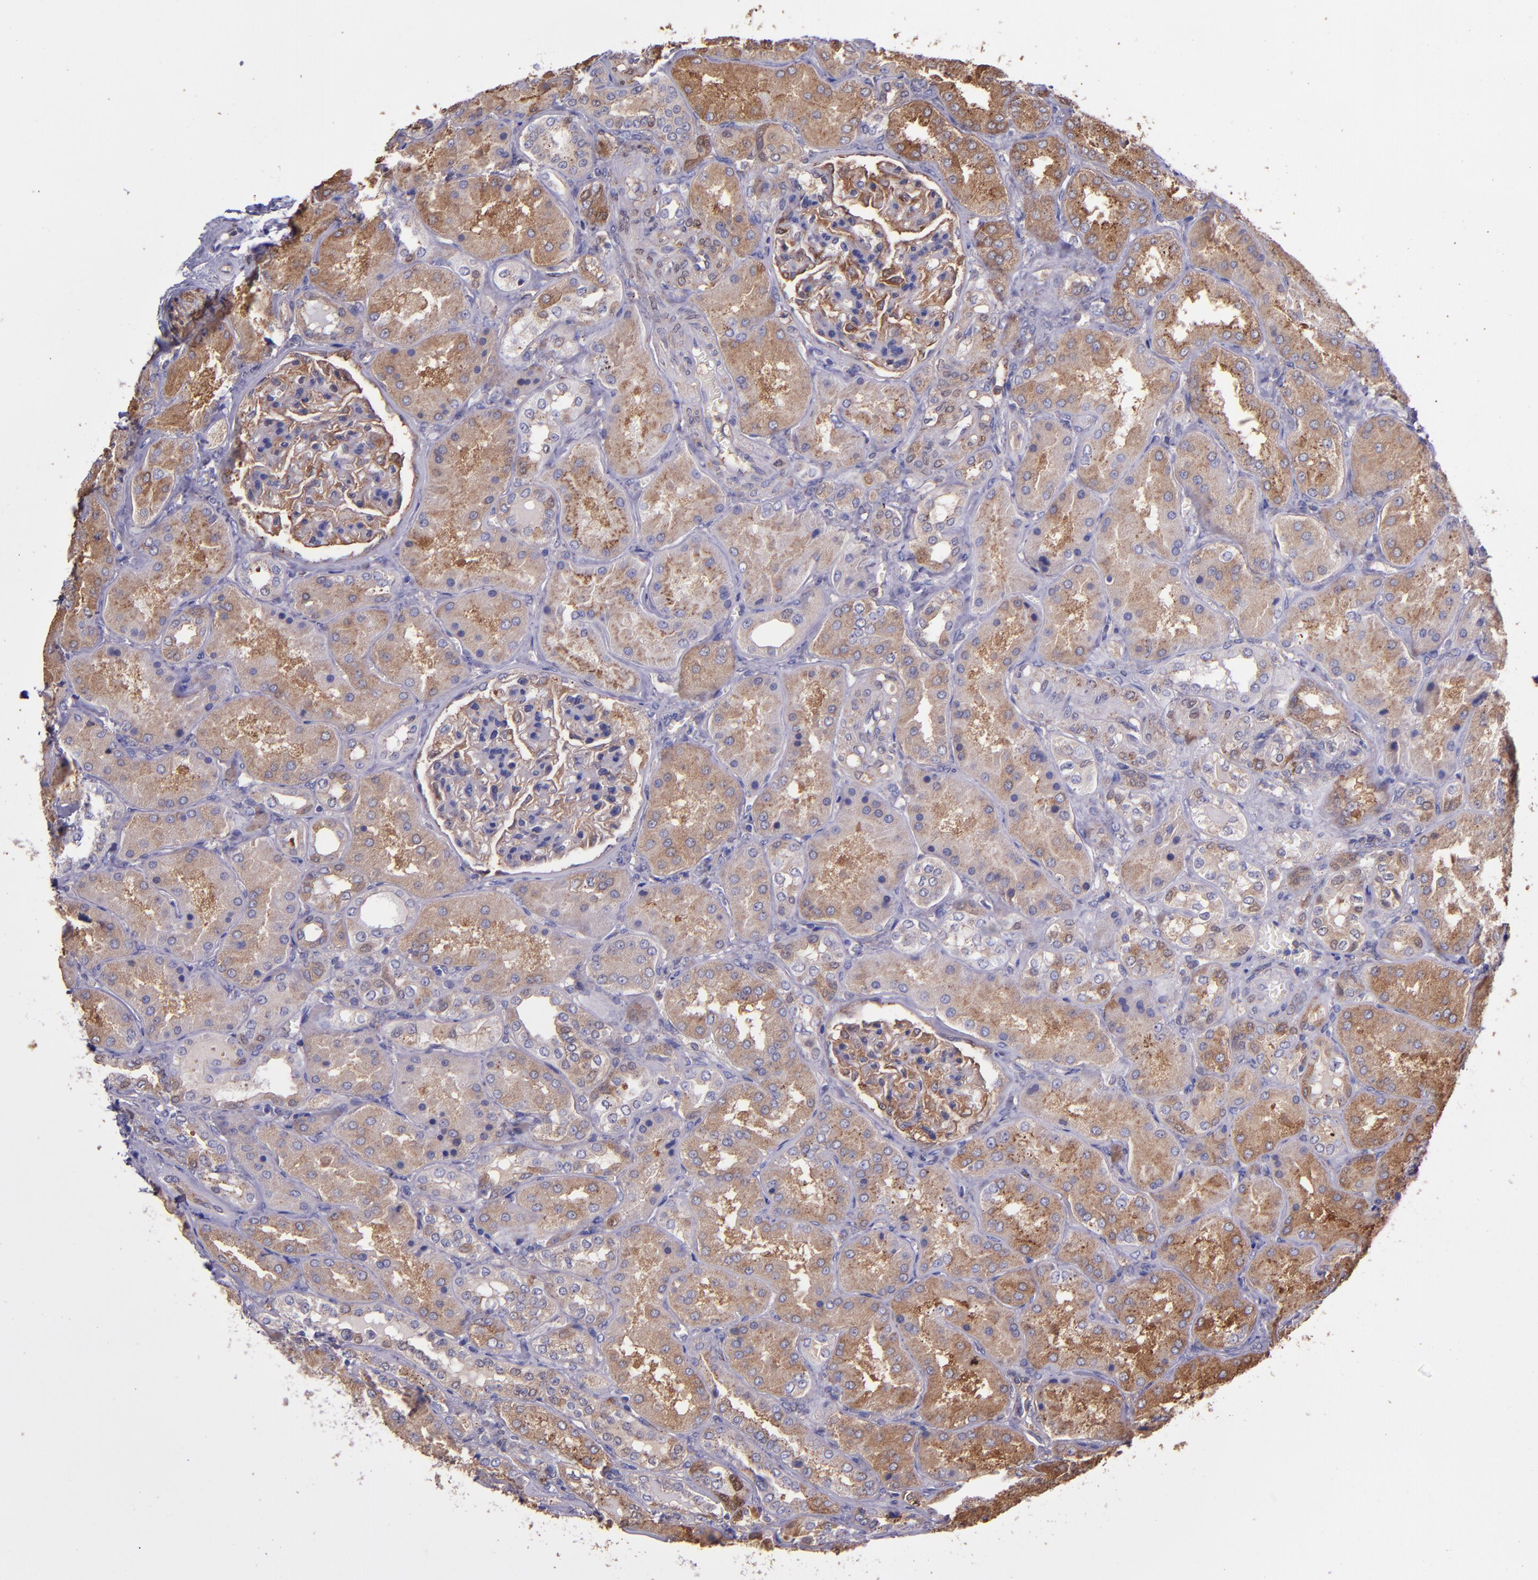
{"staining": {"intensity": "moderate", "quantity": ">75%", "location": "cytoplasmic/membranous"}, "tissue": "kidney", "cell_type": "Cells in glomeruli", "image_type": "normal", "snomed": [{"axis": "morphology", "description": "Normal tissue, NOS"}, {"axis": "topography", "description": "Kidney"}], "caption": "Cells in glomeruli display moderate cytoplasmic/membranous positivity in approximately >75% of cells in normal kidney.", "gene": "WASH6P", "patient": {"sex": "female", "age": 56}}